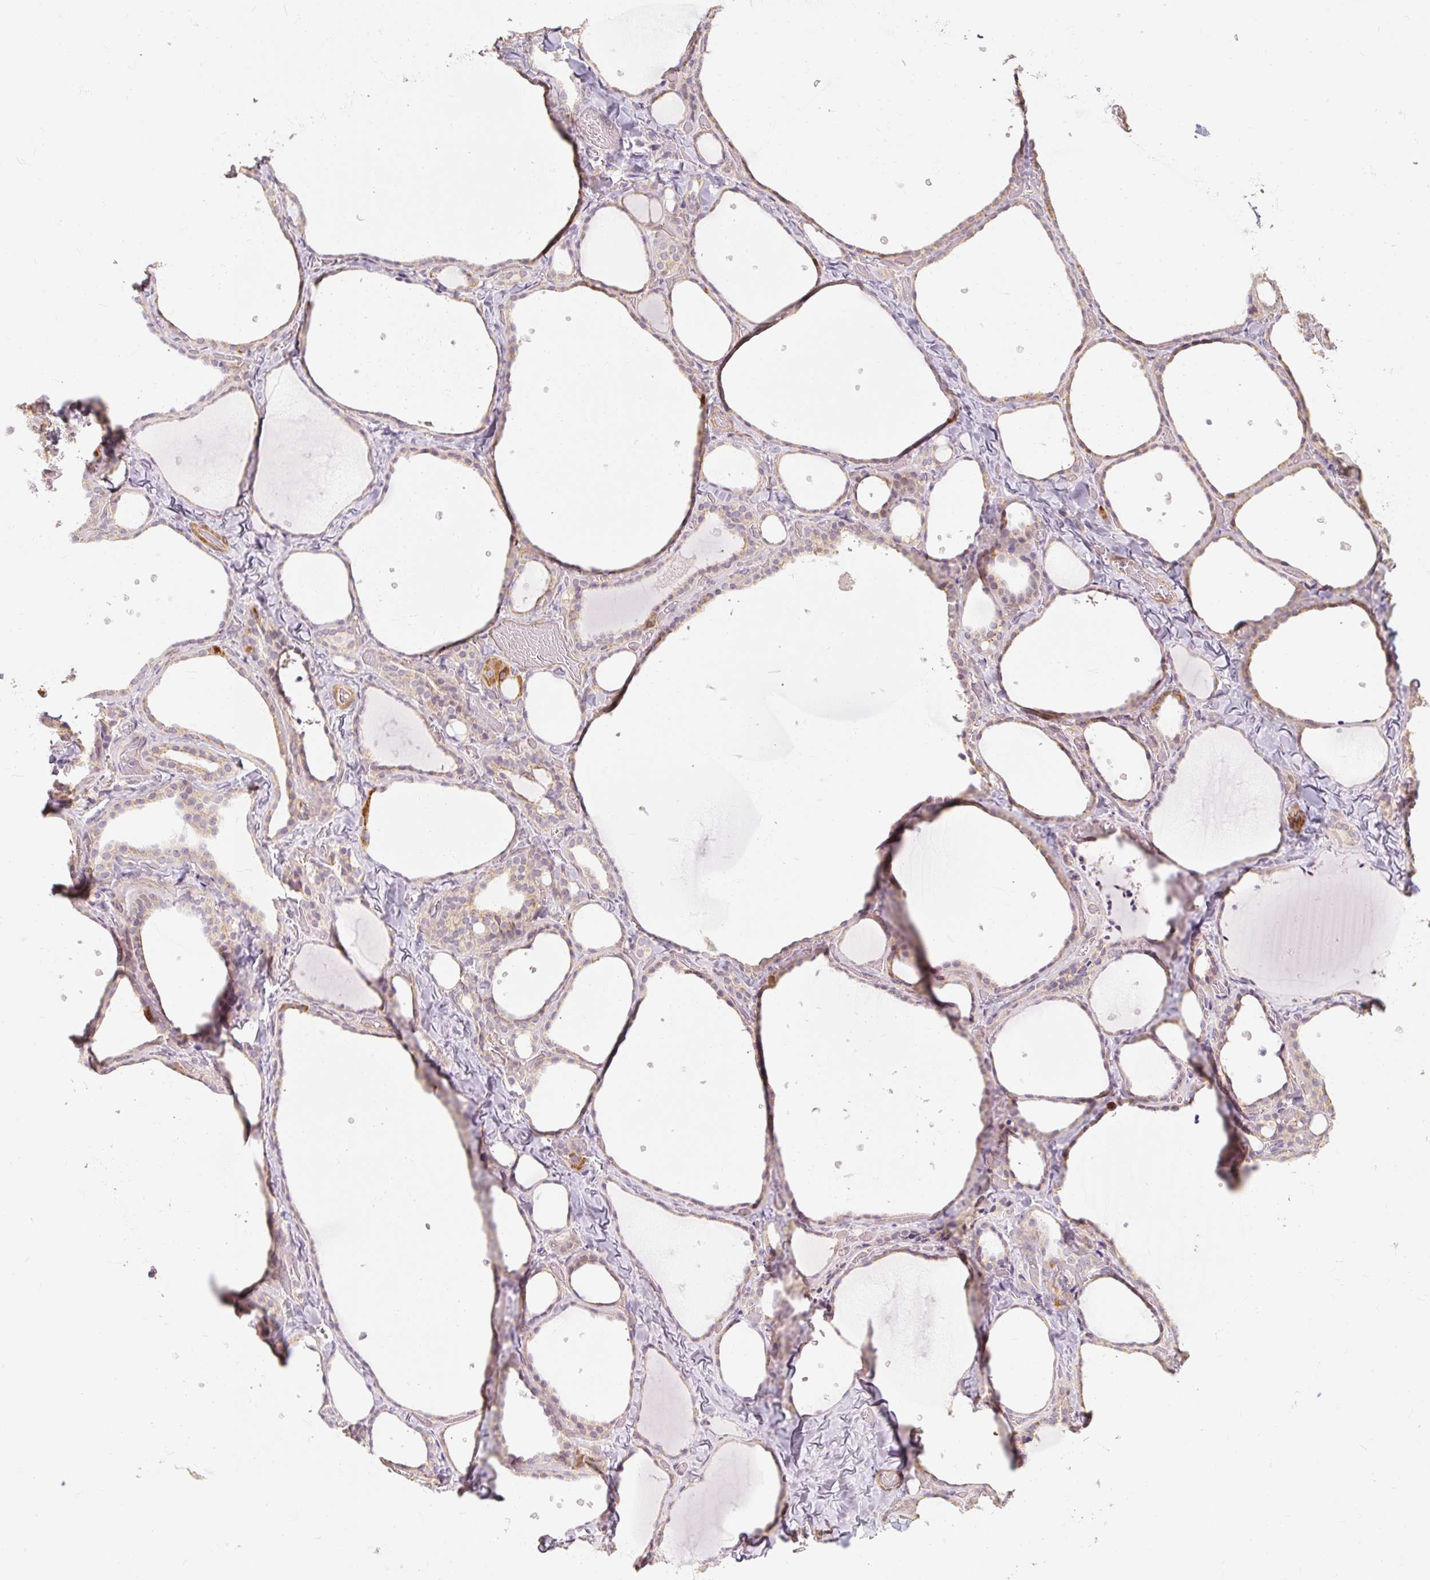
{"staining": {"intensity": "weak", "quantity": "25%-75%", "location": "cytoplasmic/membranous"}, "tissue": "thyroid gland", "cell_type": "Glandular cells", "image_type": "normal", "snomed": [{"axis": "morphology", "description": "Normal tissue, NOS"}, {"axis": "topography", "description": "Thyroid gland"}], "caption": "Protein staining reveals weak cytoplasmic/membranous staining in approximately 25%-75% of glandular cells in normal thyroid gland. (DAB IHC, brown staining for protein, blue staining for nuclei).", "gene": "RB1CC1", "patient": {"sex": "female", "age": 36}}